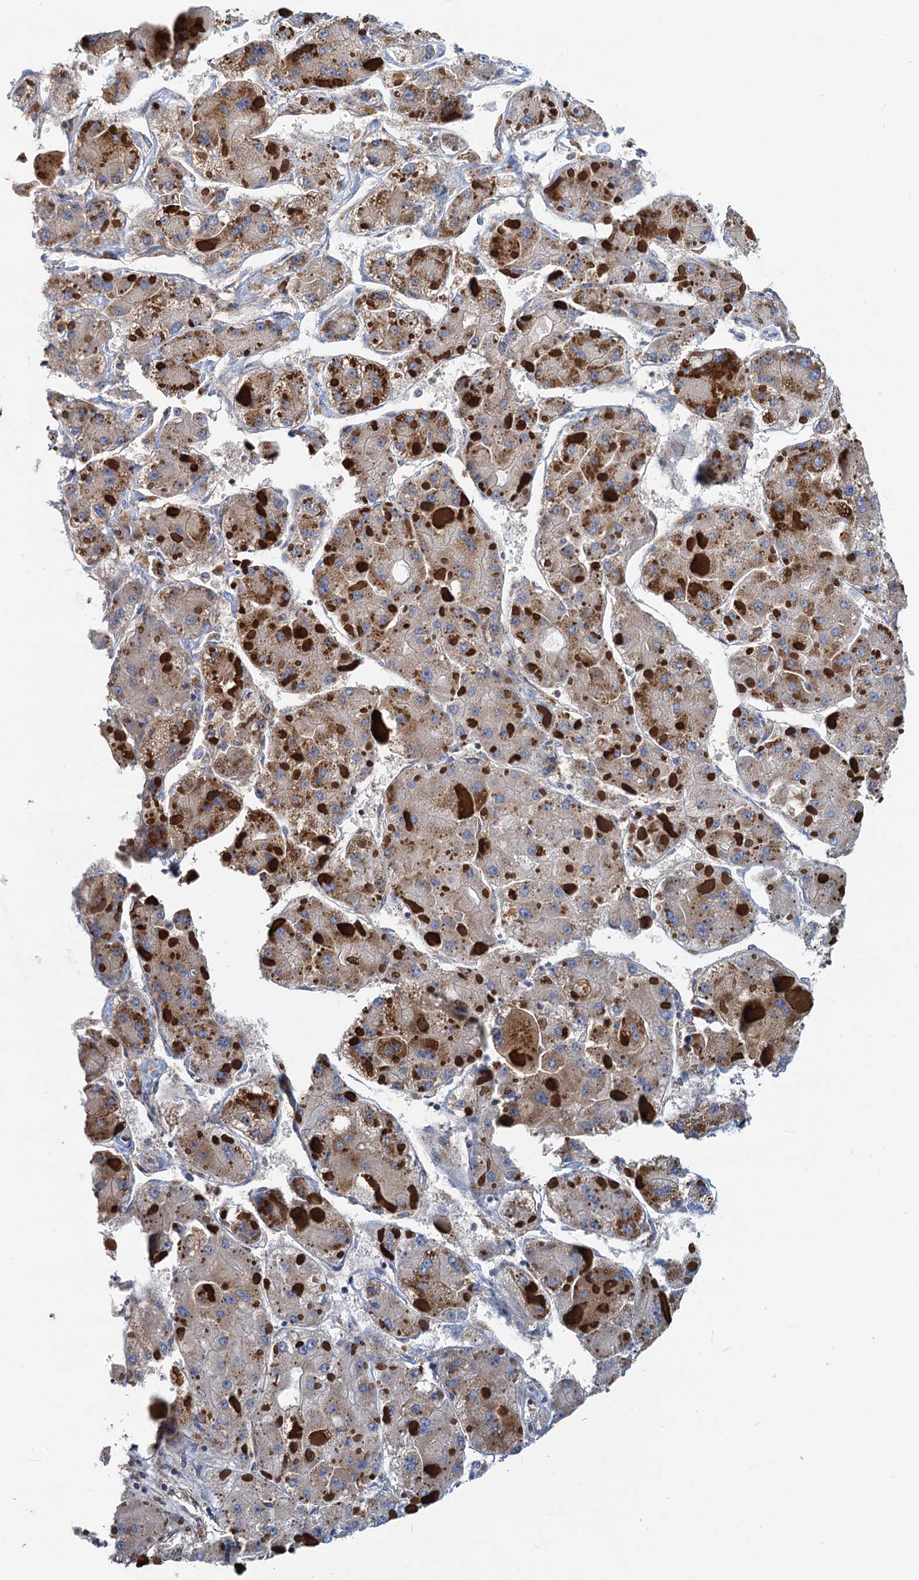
{"staining": {"intensity": "moderate", "quantity": "25%-75%", "location": "cytoplasmic/membranous"}, "tissue": "liver cancer", "cell_type": "Tumor cells", "image_type": "cancer", "snomed": [{"axis": "morphology", "description": "Carcinoma, Hepatocellular, NOS"}, {"axis": "topography", "description": "Liver"}], "caption": "Moderate cytoplasmic/membranous positivity is seen in about 25%-75% of tumor cells in hepatocellular carcinoma (liver). (Stains: DAB (3,3'-diaminobenzidine) in brown, nuclei in blue, Microscopy: brightfield microscopy at high magnification).", "gene": "LNX2", "patient": {"sex": "female", "age": 73}}